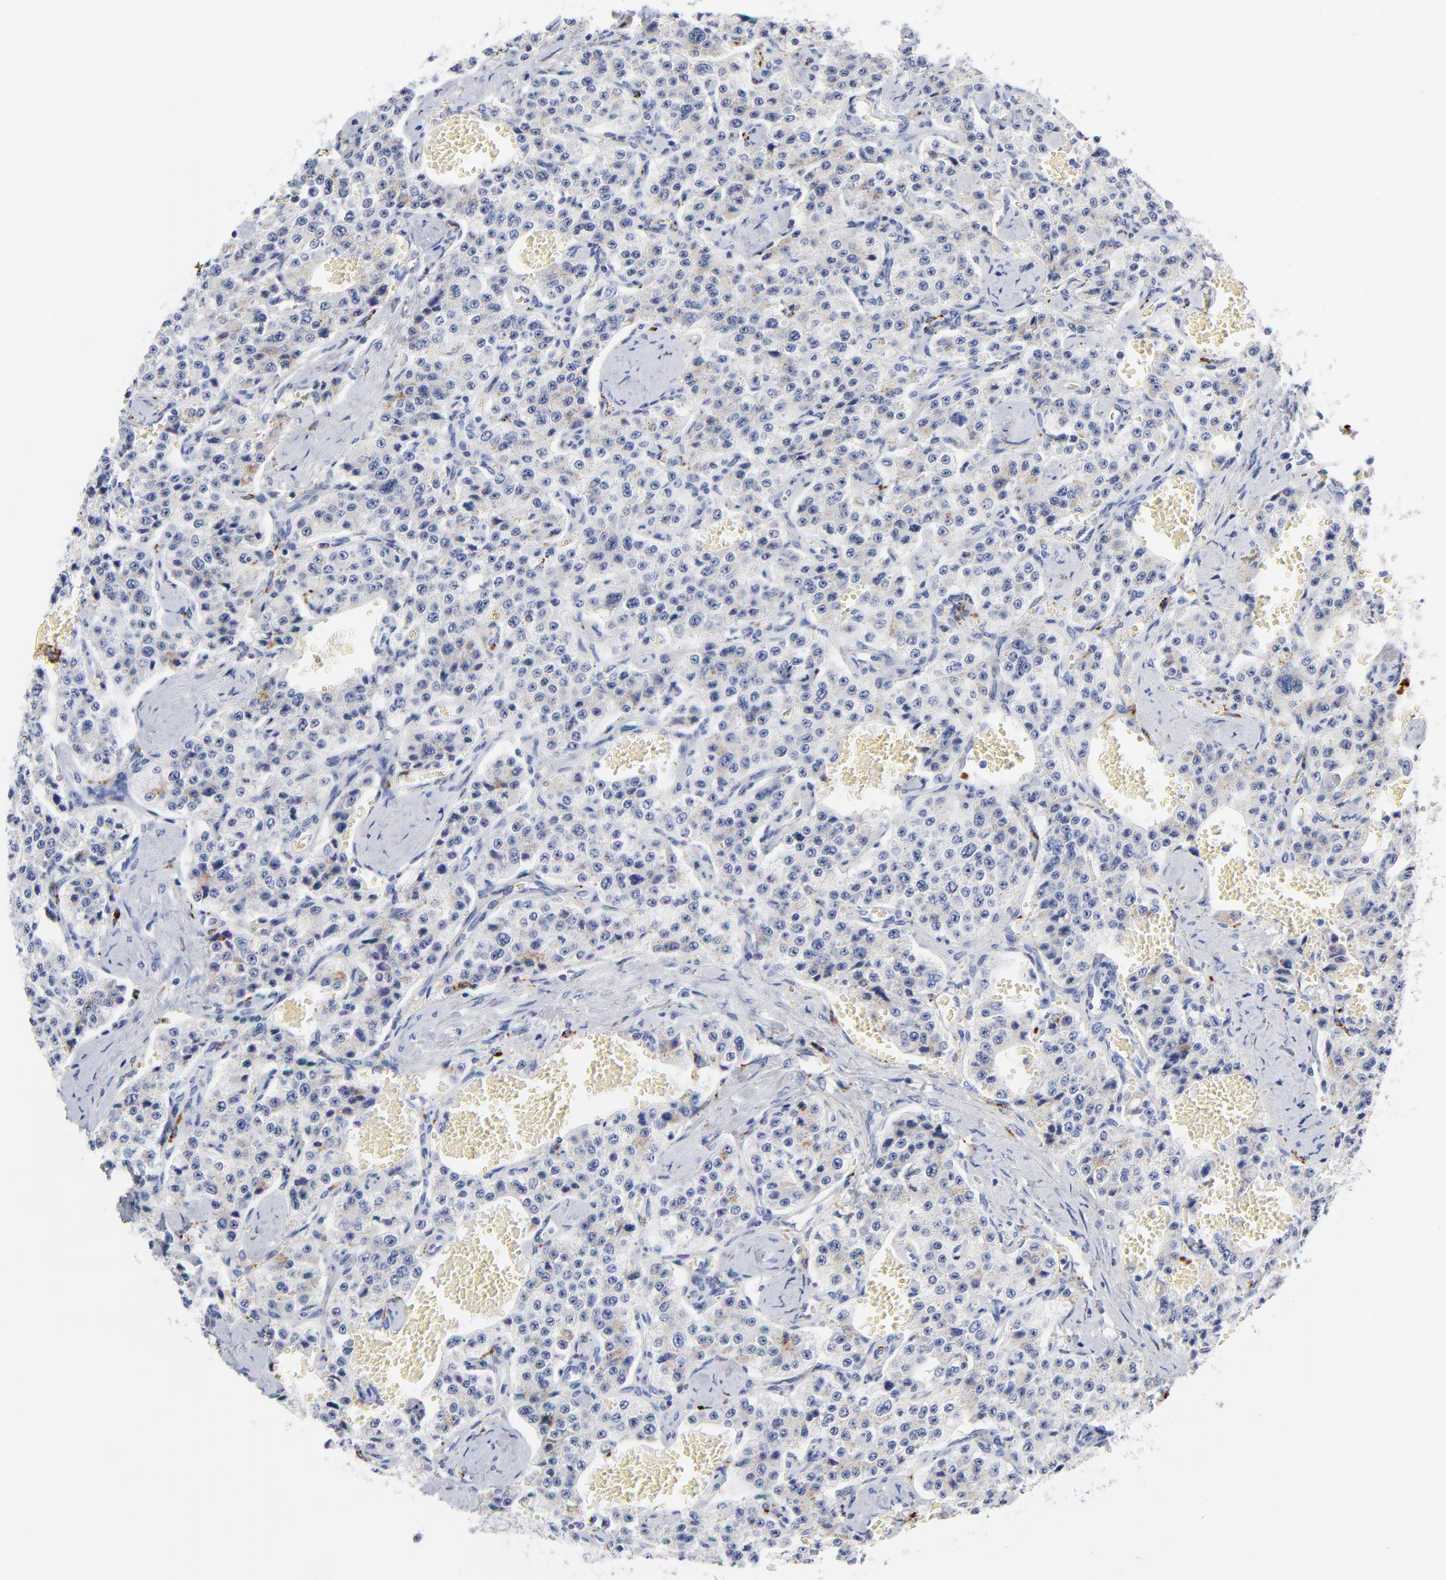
{"staining": {"intensity": "weak", "quantity": "25%-75%", "location": "cytoplasmic/membranous"}, "tissue": "carcinoid", "cell_type": "Tumor cells", "image_type": "cancer", "snomed": [{"axis": "morphology", "description": "Carcinoid, malignant, NOS"}, {"axis": "topography", "description": "Small intestine"}], "caption": "Immunohistochemical staining of human carcinoid displays low levels of weak cytoplasmic/membranous protein staining in approximately 25%-75% of tumor cells. The staining was performed using DAB (3,3'-diaminobenzidine) to visualize the protein expression in brown, while the nuclei were stained in blue with hematoxylin (Magnification: 20x).", "gene": "CPVL", "patient": {"sex": "male", "age": 52}}